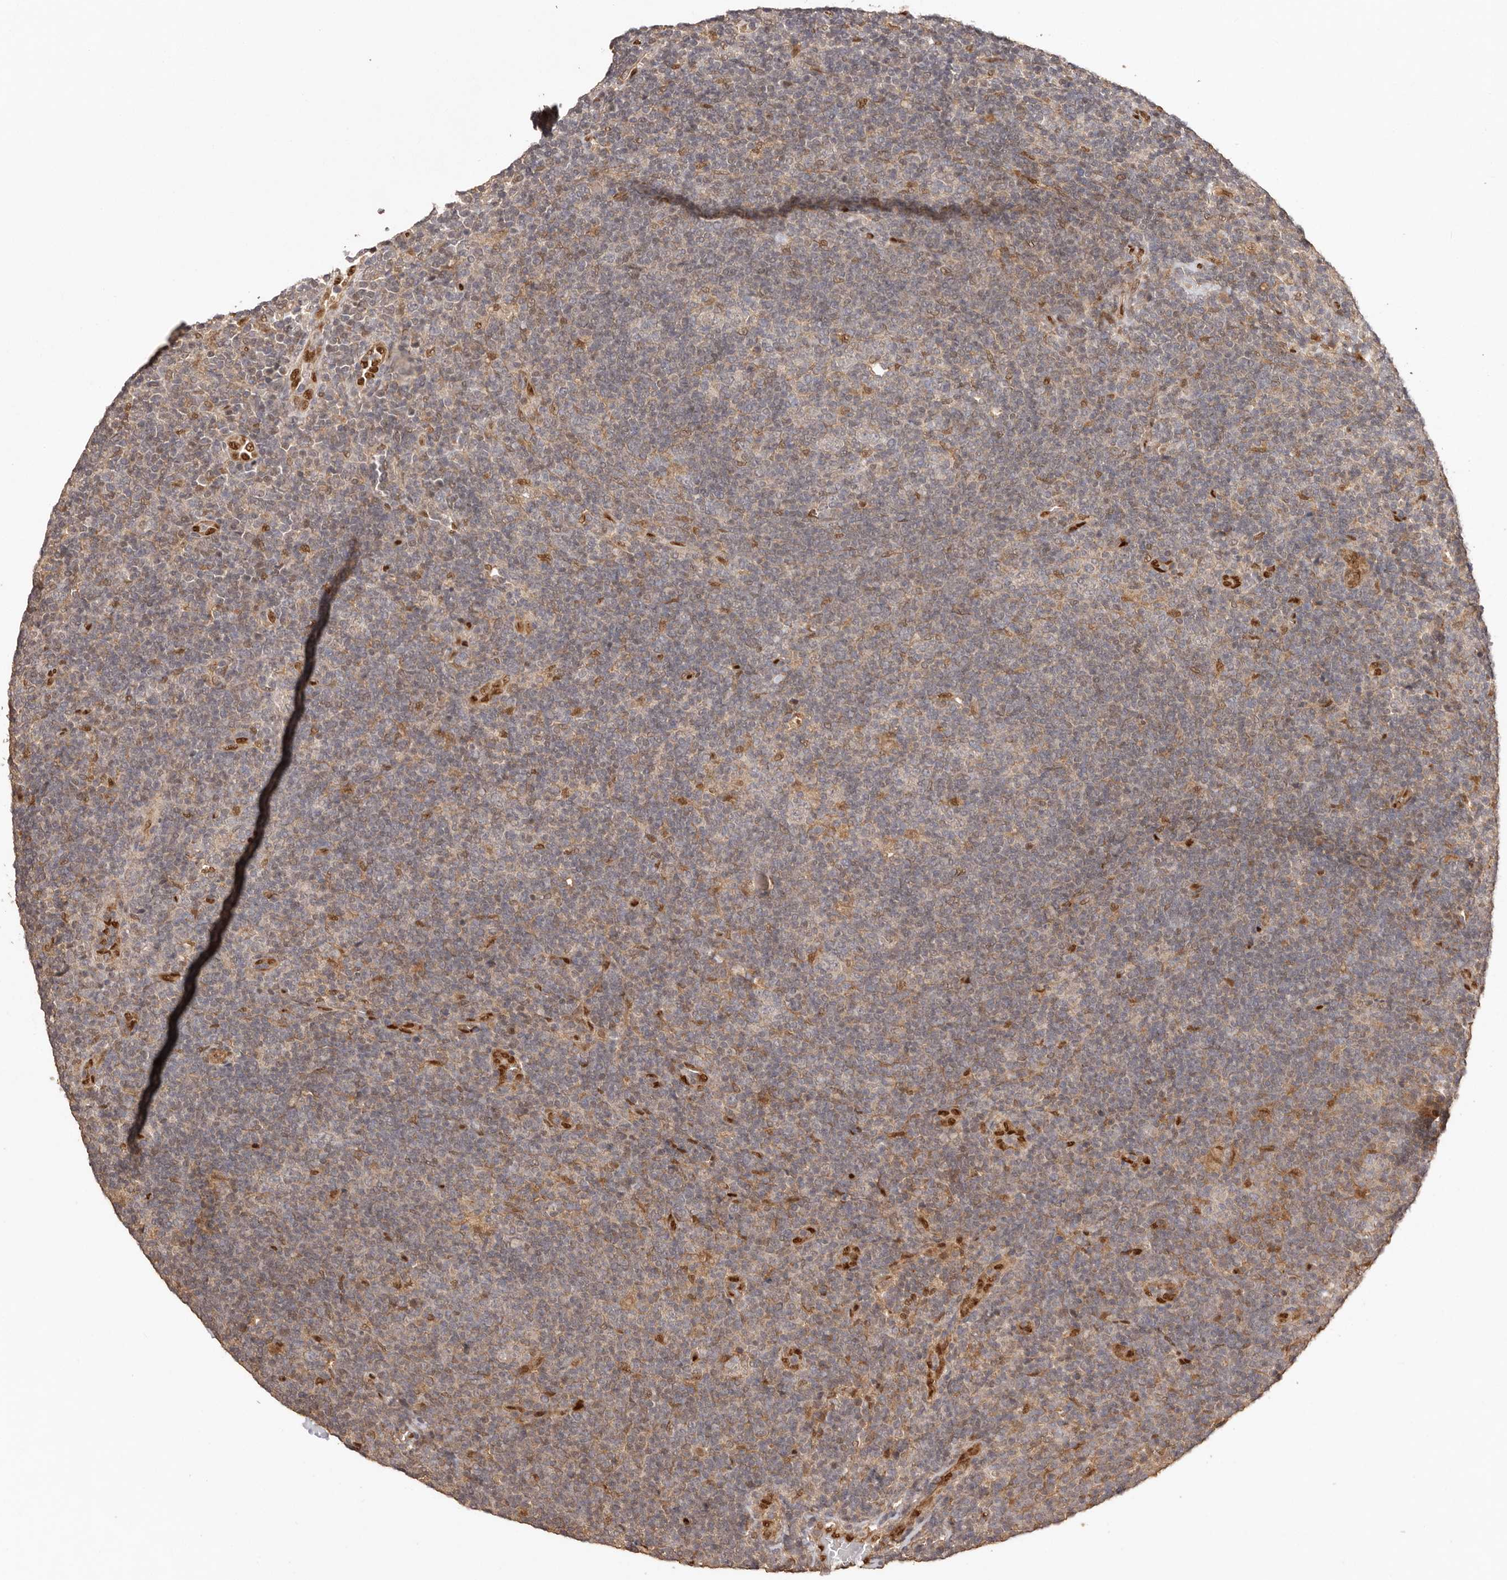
{"staining": {"intensity": "negative", "quantity": "none", "location": "none"}, "tissue": "lymphoma", "cell_type": "Tumor cells", "image_type": "cancer", "snomed": [{"axis": "morphology", "description": "Hodgkin's disease, NOS"}, {"axis": "topography", "description": "Lymph node"}], "caption": "There is no significant expression in tumor cells of Hodgkin's disease.", "gene": "UBR2", "patient": {"sex": "female", "age": 57}}